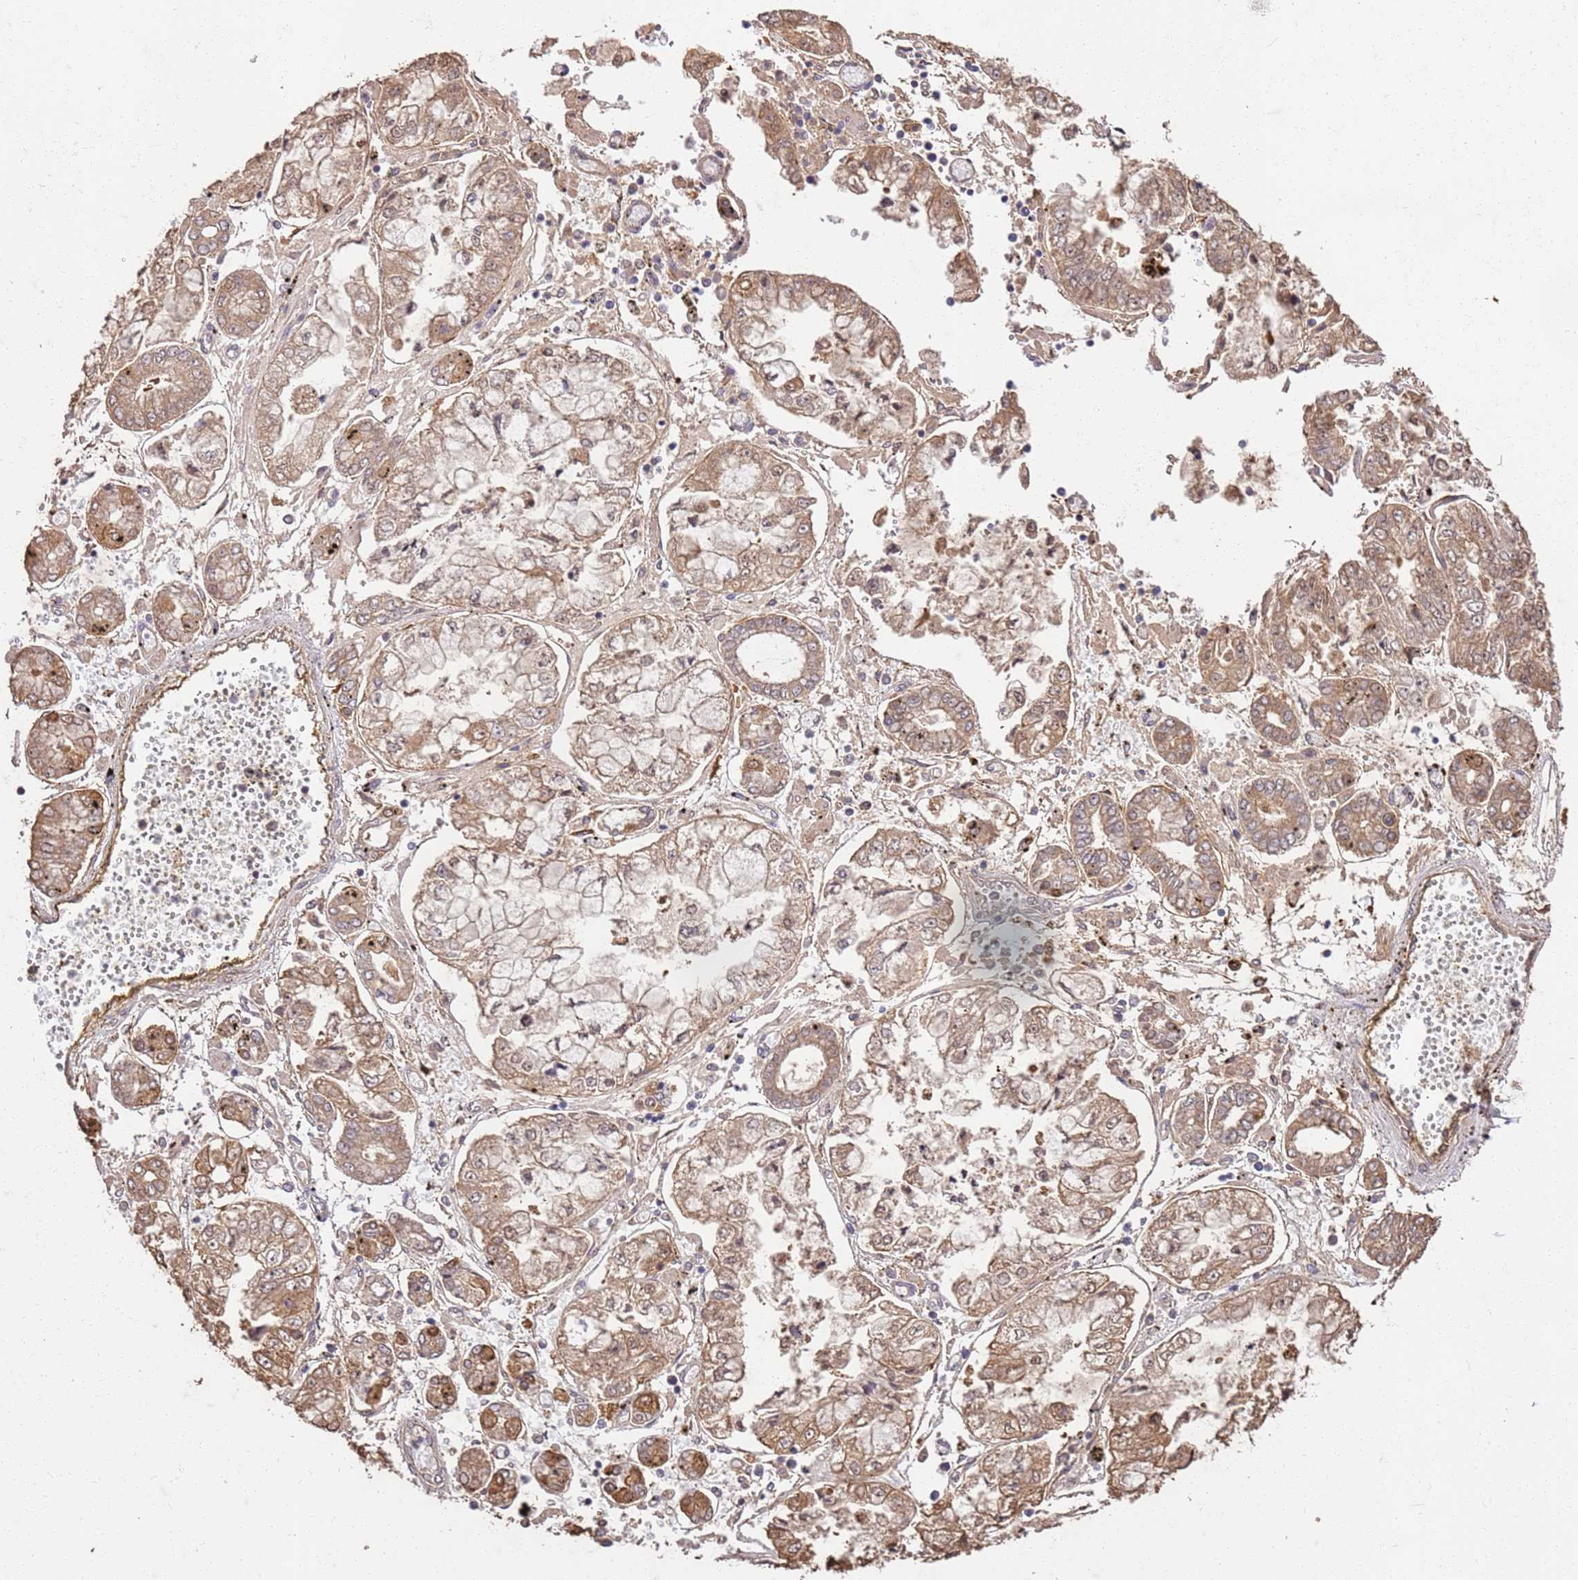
{"staining": {"intensity": "moderate", "quantity": ">75%", "location": "cytoplasmic/membranous"}, "tissue": "stomach cancer", "cell_type": "Tumor cells", "image_type": "cancer", "snomed": [{"axis": "morphology", "description": "Adenocarcinoma, NOS"}, {"axis": "topography", "description": "Stomach"}], "caption": "Stomach cancer (adenocarcinoma) stained for a protein (brown) demonstrates moderate cytoplasmic/membranous positive expression in approximately >75% of tumor cells.", "gene": "UBE3A", "patient": {"sex": "male", "age": 76}}